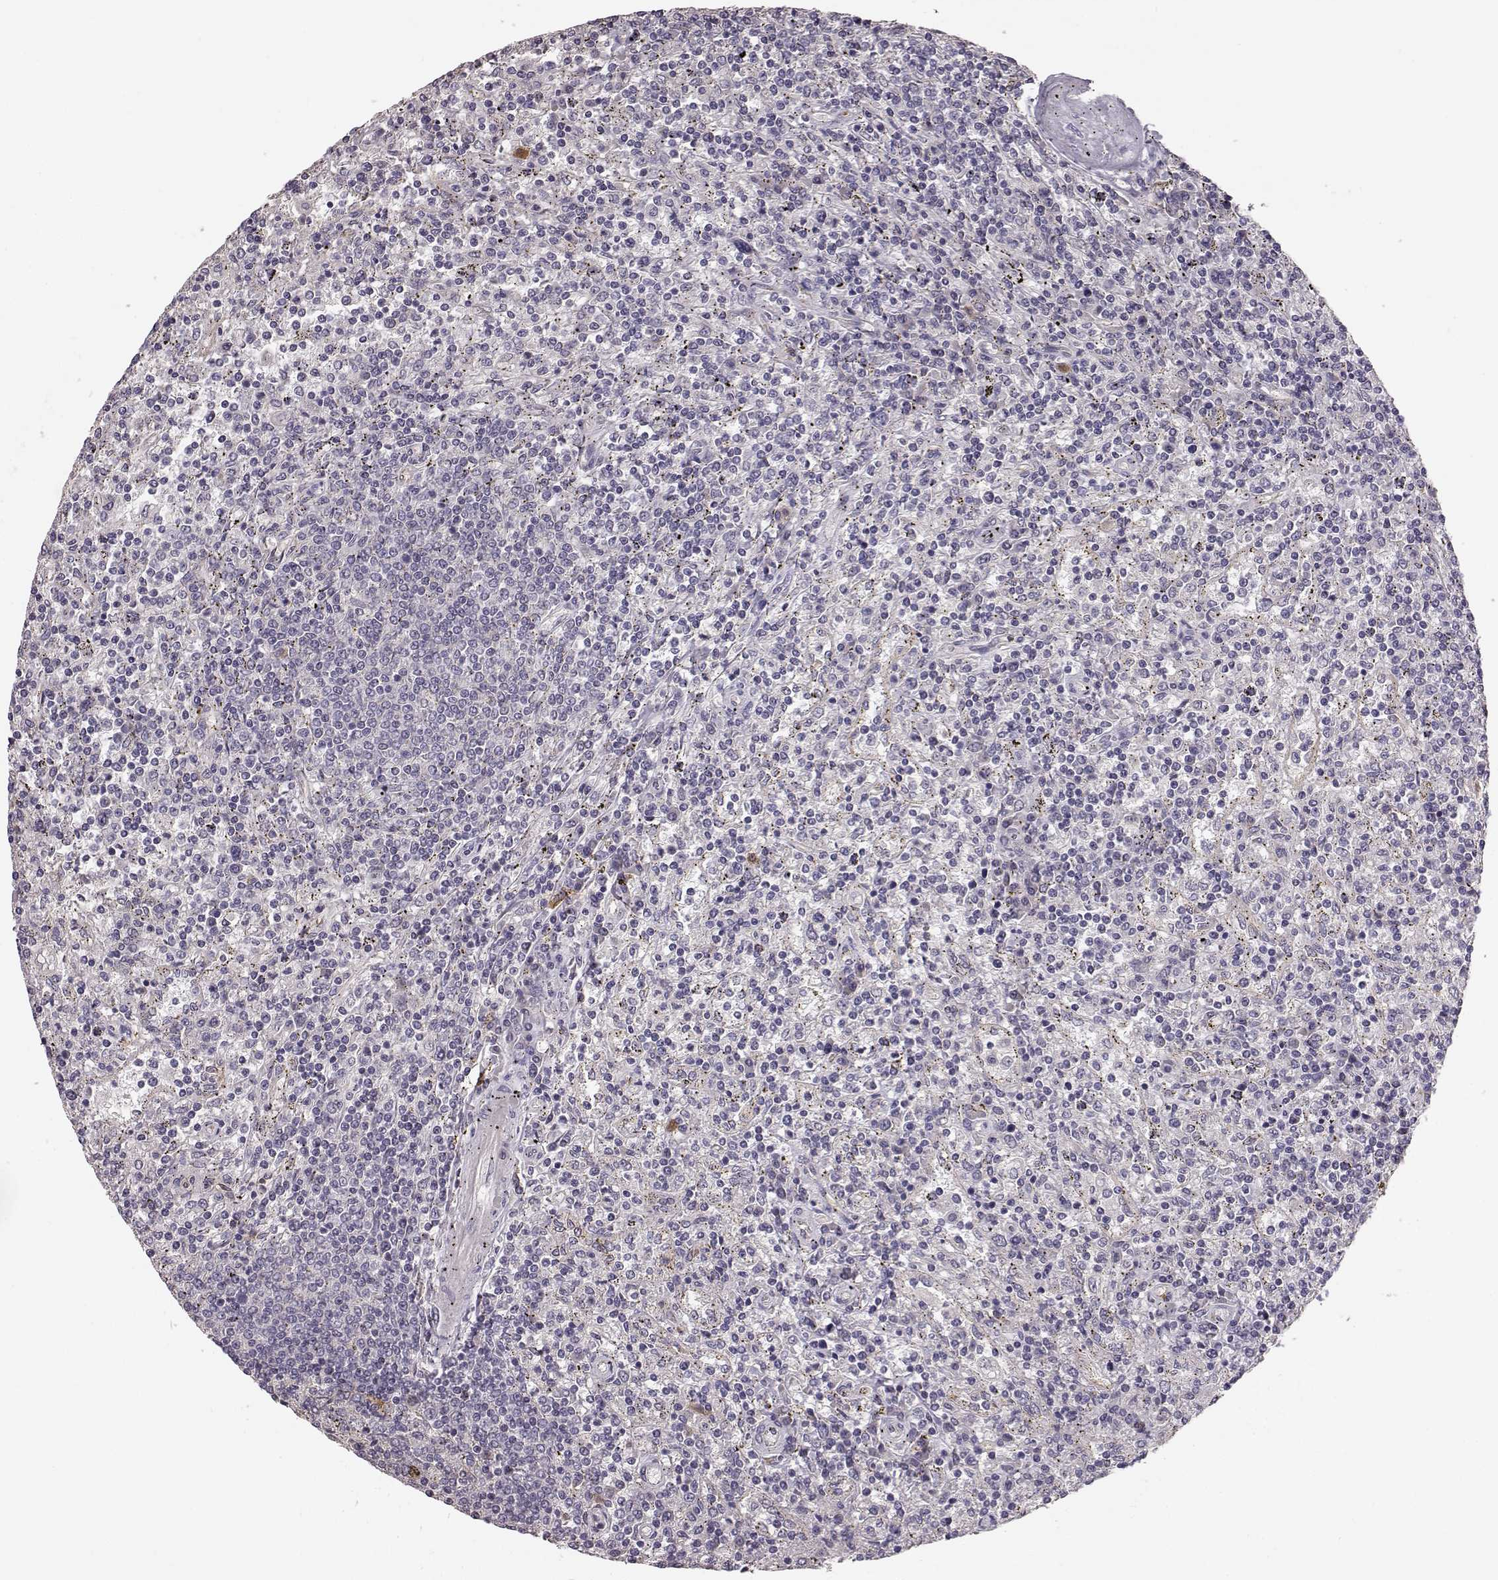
{"staining": {"intensity": "negative", "quantity": "none", "location": "none"}, "tissue": "lymphoma", "cell_type": "Tumor cells", "image_type": "cancer", "snomed": [{"axis": "morphology", "description": "Malignant lymphoma, non-Hodgkin's type, Low grade"}, {"axis": "topography", "description": "Spleen"}], "caption": "Lymphoma stained for a protein using immunohistochemistry demonstrates no positivity tumor cells.", "gene": "GHR", "patient": {"sex": "male", "age": 62}}